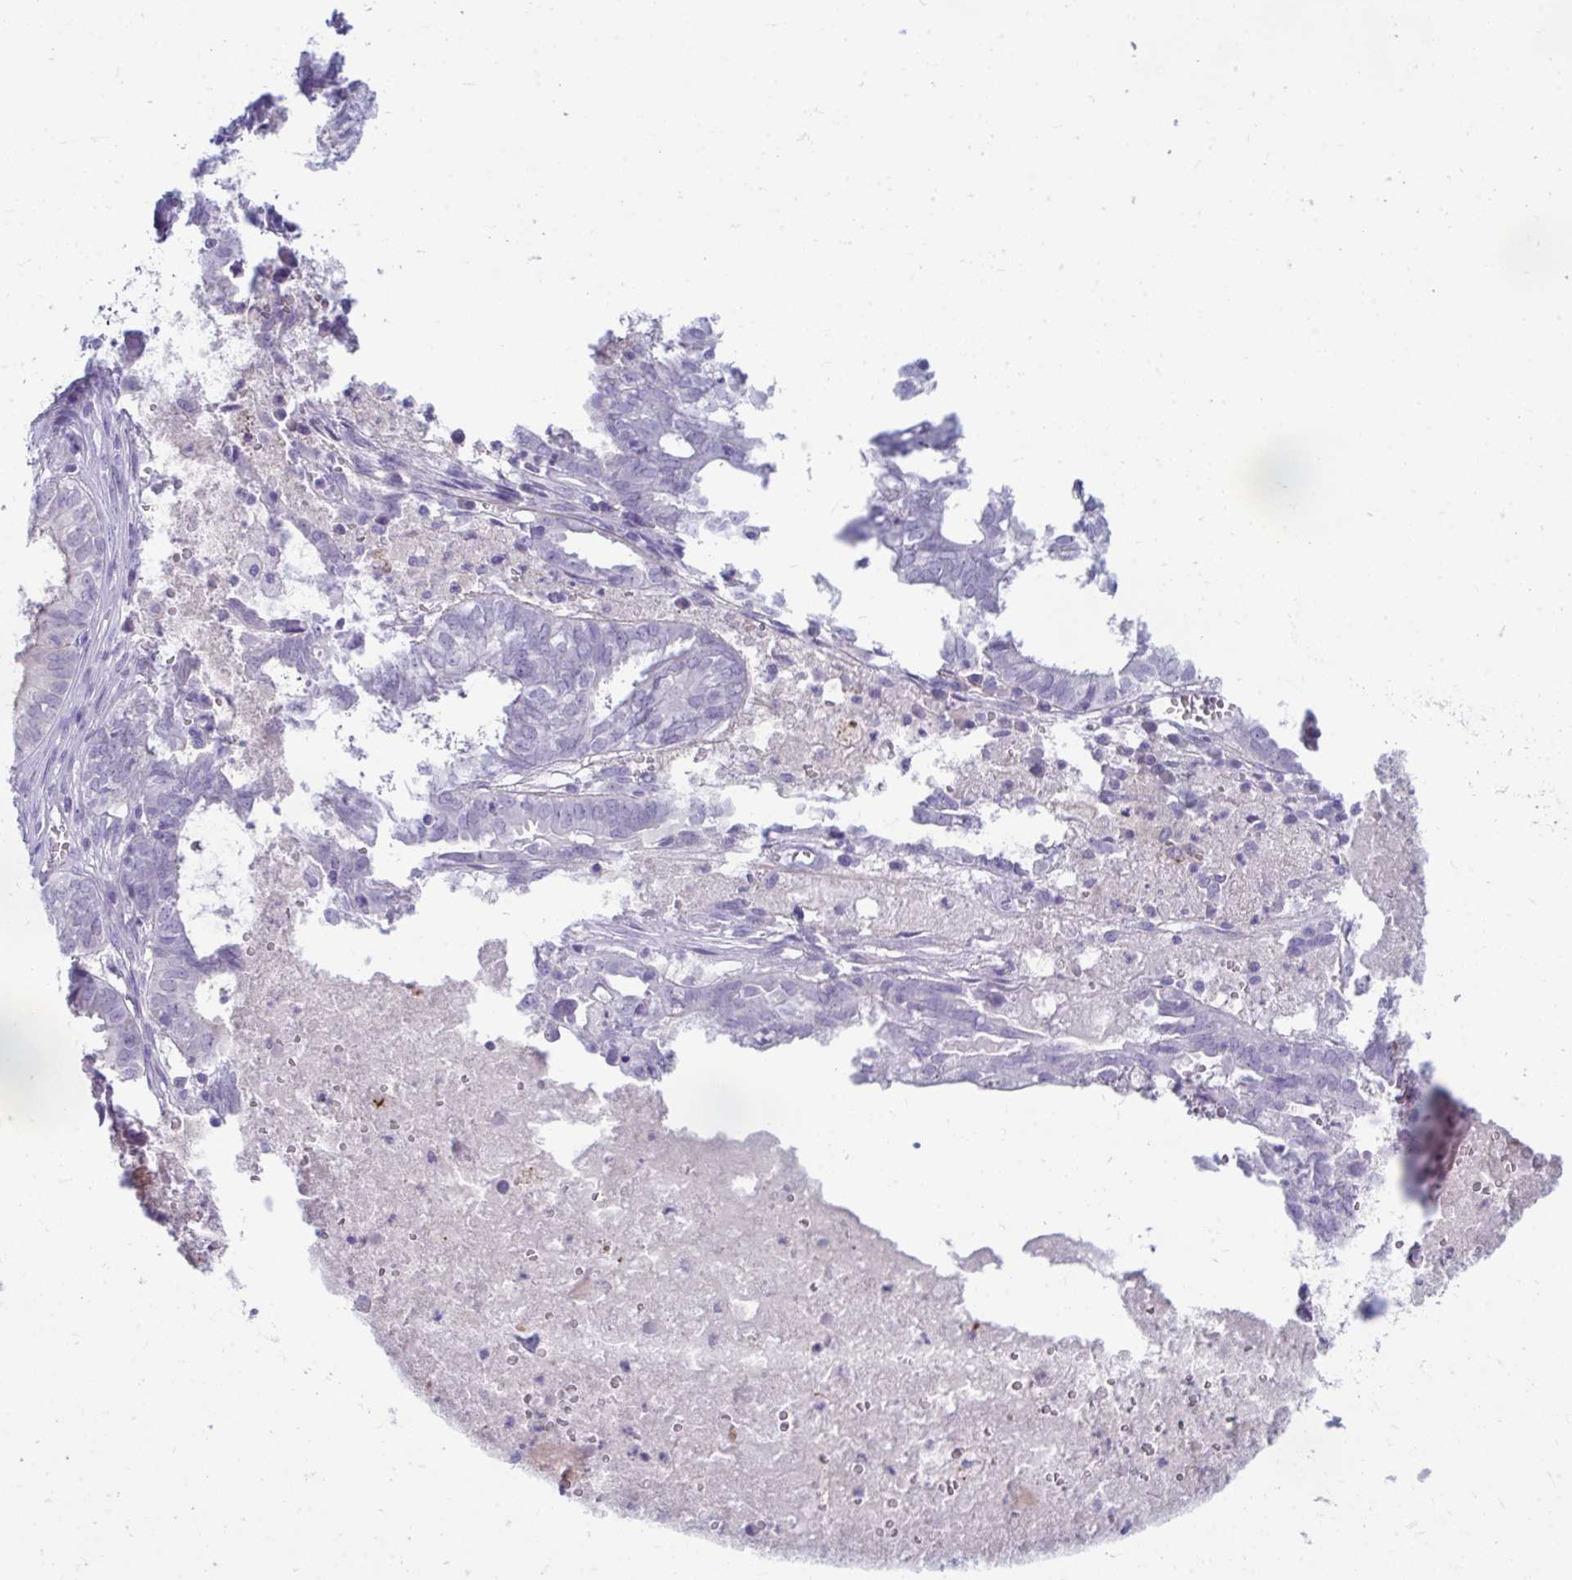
{"staining": {"intensity": "negative", "quantity": "none", "location": "none"}, "tissue": "ovarian cancer", "cell_type": "Tumor cells", "image_type": "cancer", "snomed": [{"axis": "morphology", "description": "Carcinoma, endometroid"}, {"axis": "topography", "description": "Ovary"}], "caption": "Tumor cells are negative for protein expression in human endometroid carcinoma (ovarian).", "gene": "PIGZ", "patient": {"sex": "female", "age": 64}}